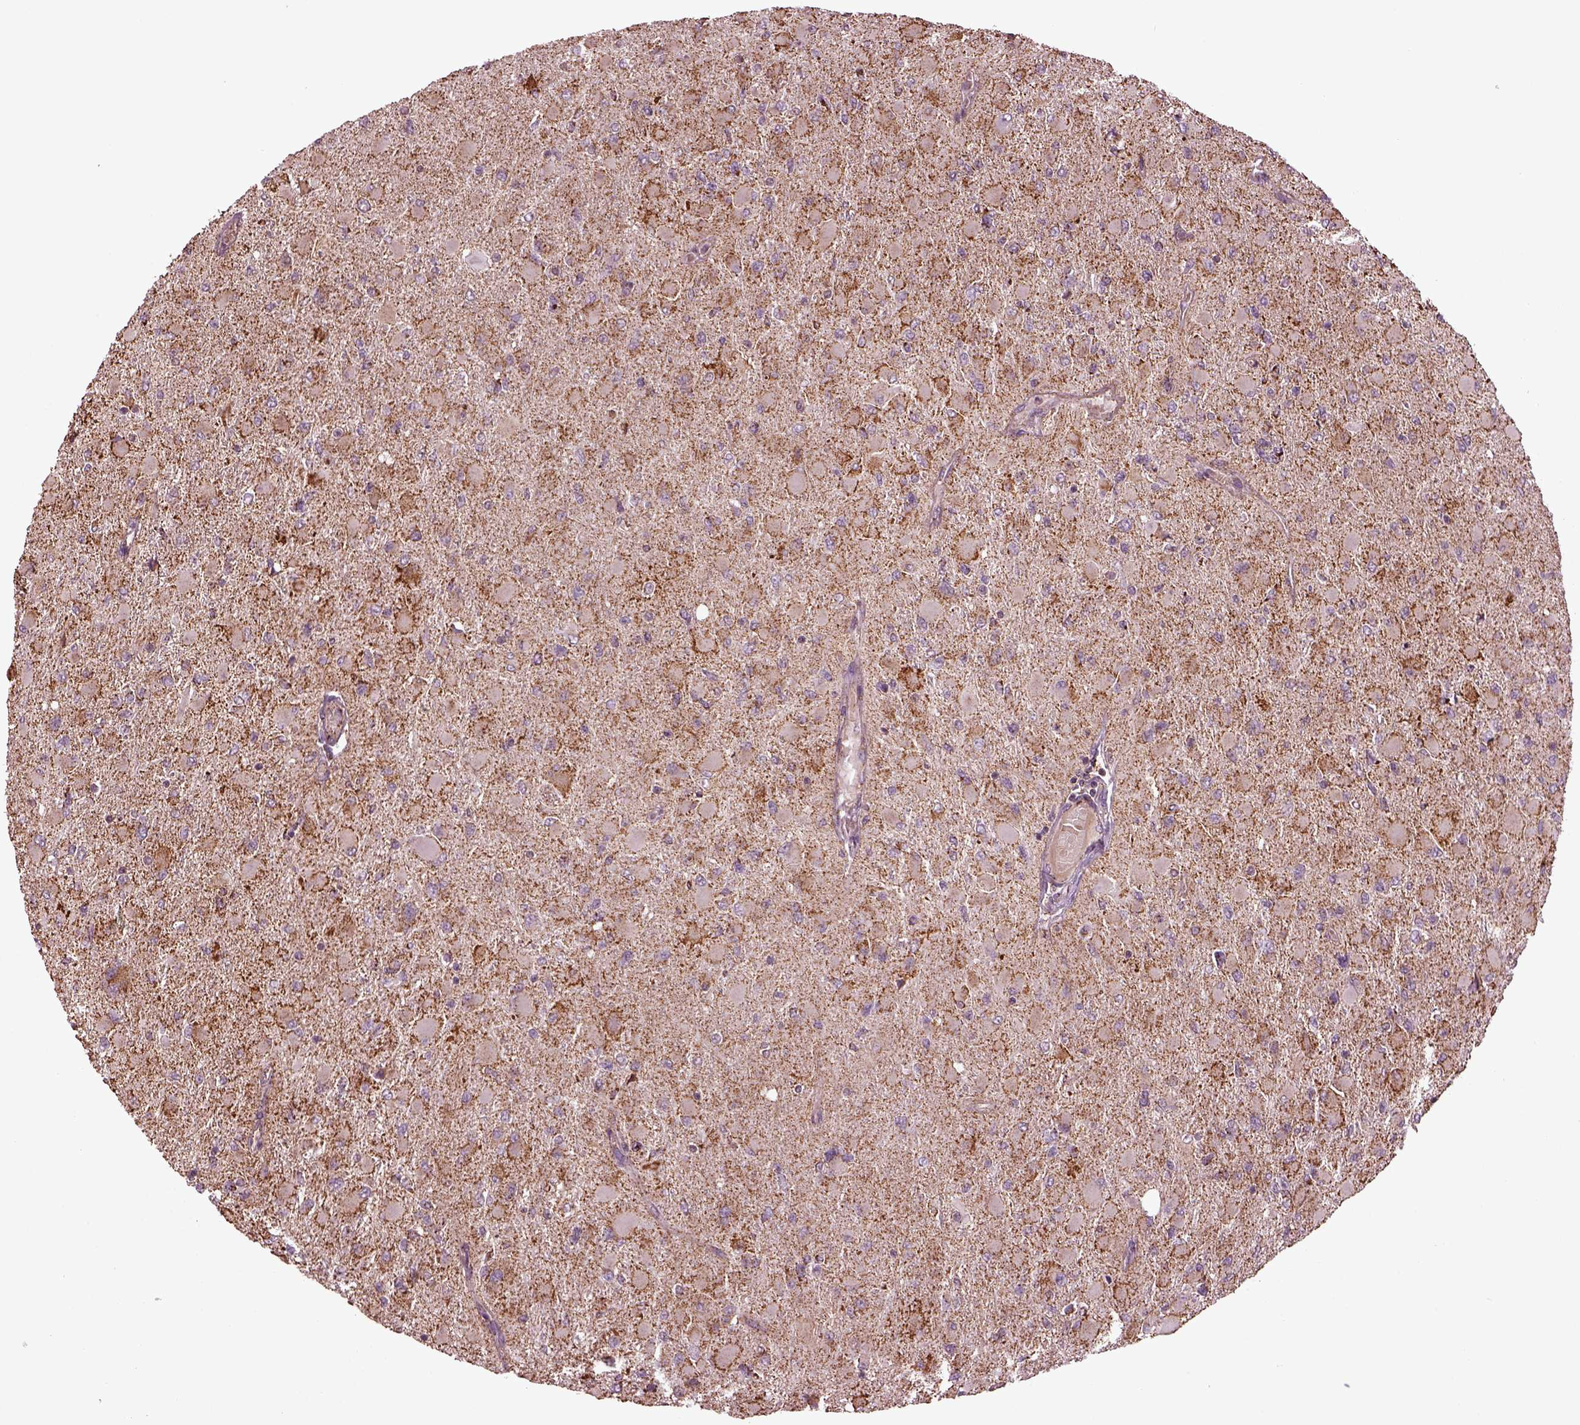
{"staining": {"intensity": "negative", "quantity": "none", "location": "none"}, "tissue": "glioma", "cell_type": "Tumor cells", "image_type": "cancer", "snomed": [{"axis": "morphology", "description": "Glioma, malignant, High grade"}, {"axis": "topography", "description": "Cerebral cortex"}], "caption": "High magnification brightfield microscopy of glioma stained with DAB (brown) and counterstained with hematoxylin (blue): tumor cells show no significant positivity.", "gene": "TMEM254", "patient": {"sex": "female", "age": 36}}